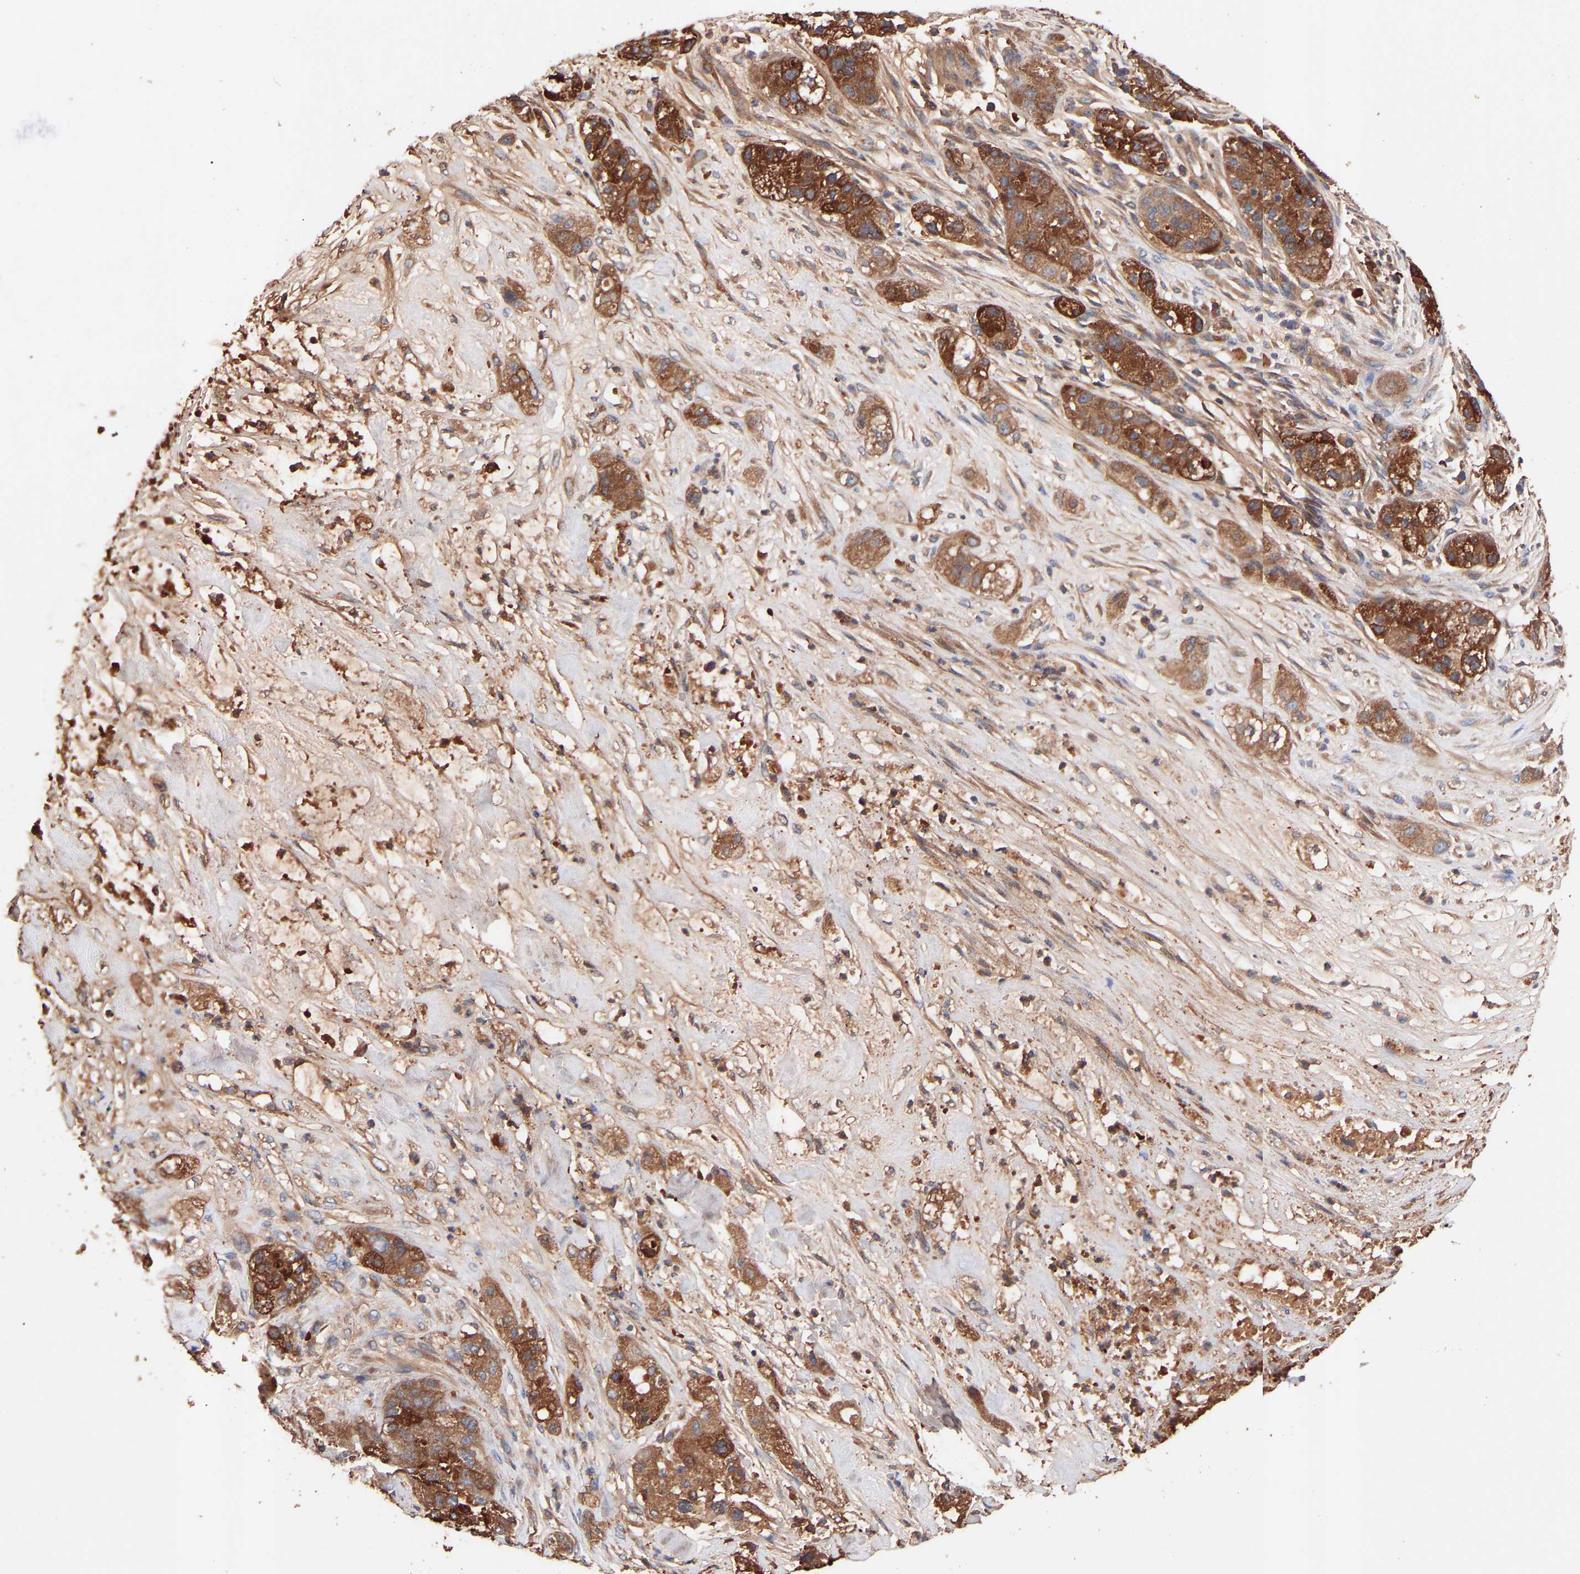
{"staining": {"intensity": "moderate", "quantity": ">75%", "location": "cytoplasmic/membranous"}, "tissue": "pancreatic cancer", "cell_type": "Tumor cells", "image_type": "cancer", "snomed": [{"axis": "morphology", "description": "Adenocarcinoma, NOS"}, {"axis": "topography", "description": "Pancreas"}], "caption": "Adenocarcinoma (pancreatic) stained for a protein (brown) demonstrates moderate cytoplasmic/membranous positive positivity in approximately >75% of tumor cells.", "gene": "TMEM268", "patient": {"sex": "female", "age": 78}}